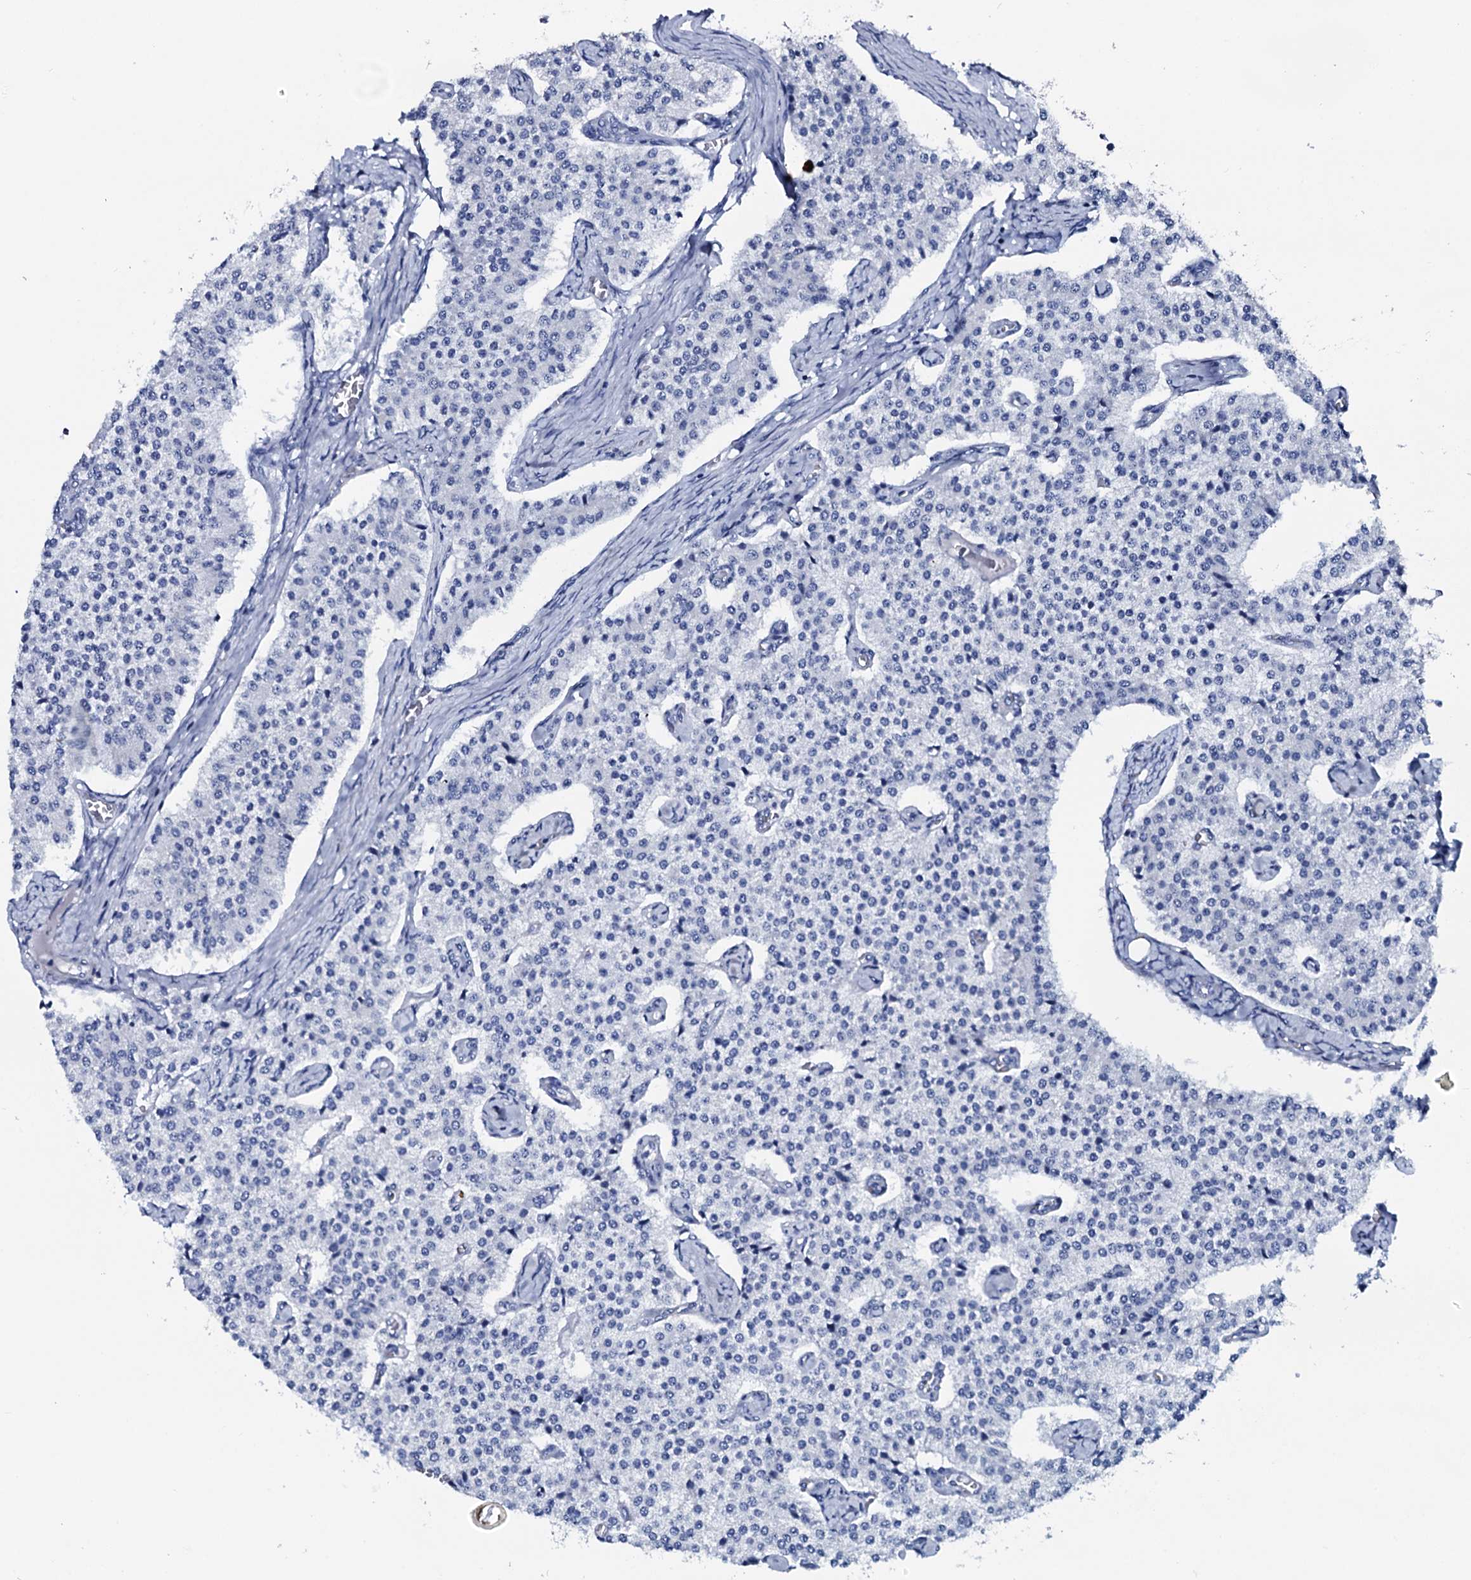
{"staining": {"intensity": "negative", "quantity": "none", "location": "none"}, "tissue": "carcinoid", "cell_type": "Tumor cells", "image_type": "cancer", "snomed": [{"axis": "morphology", "description": "Carcinoid, malignant, NOS"}, {"axis": "topography", "description": "Colon"}], "caption": "Immunohistochemical staining of malignant carcinoid reveals no significant staining in tumor cells. The staining is performed using DAB brown chromogen with nuclei counter-stained in using hematoxylin.", "gene": "GYS2", "patient": {"sex": "female", "age": 52}}